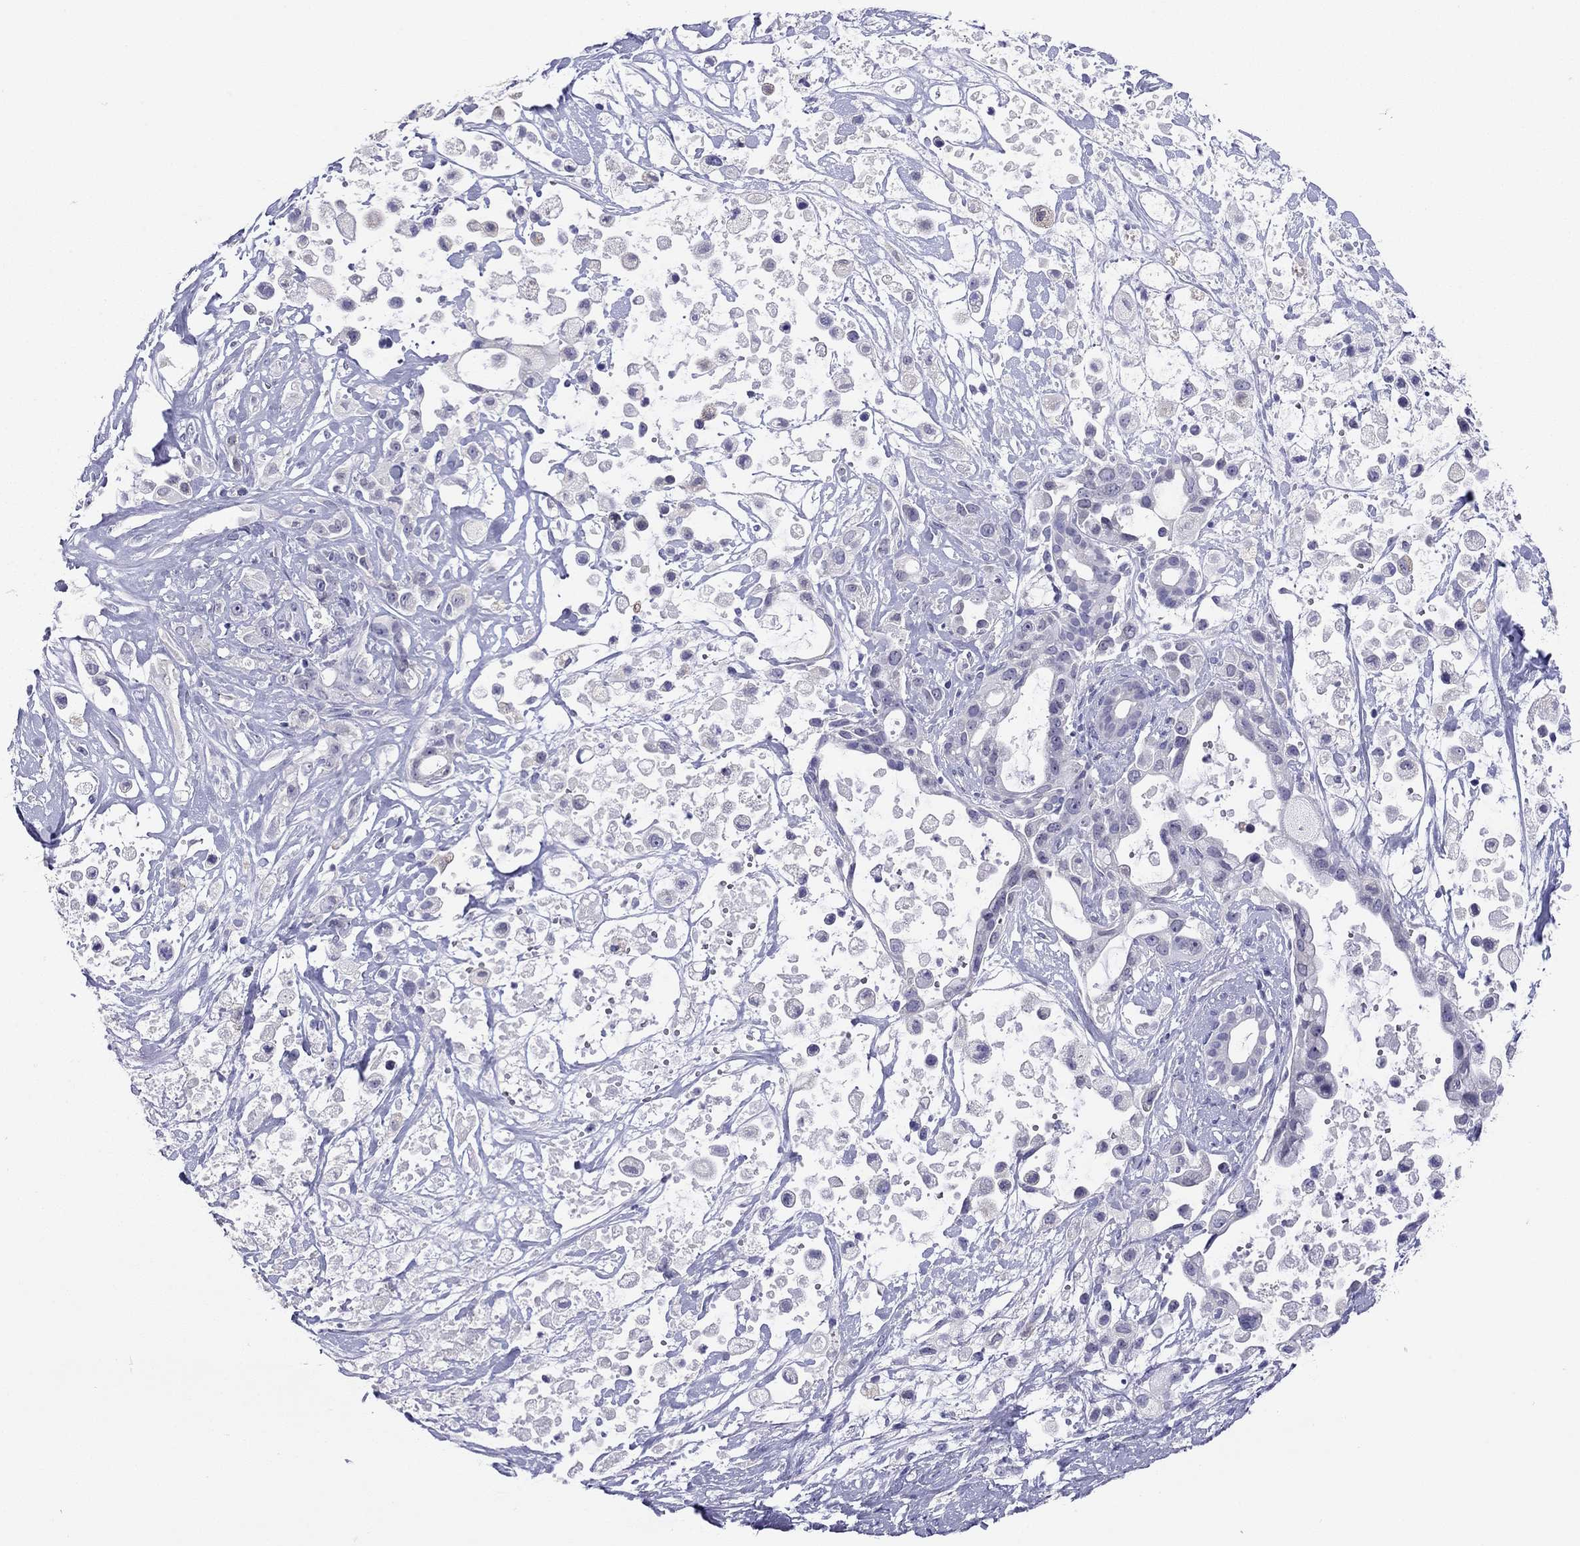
{"staining": {"intensity": "negative", "quantity": "none", "location": "none"}, "tissue": "pancreatic cancer", "cell_type": "Tumor cells", "image_type": "cancer", "snomed": [{"axis": "morphology", "description": "Adenocarcinoma, NOS"}, {"axis": "topography", "description": "Pancreas"}], "caption": "Pancreatic cancer was stained to show a protein in brown. There is no significant positivity in tumor cells. The staining is performed using DAB brown chromogen with nuclei counter-stained in using hematoxylin.", "gene": "ARMC12", "patient": {"sex": "male", "age": 44}}